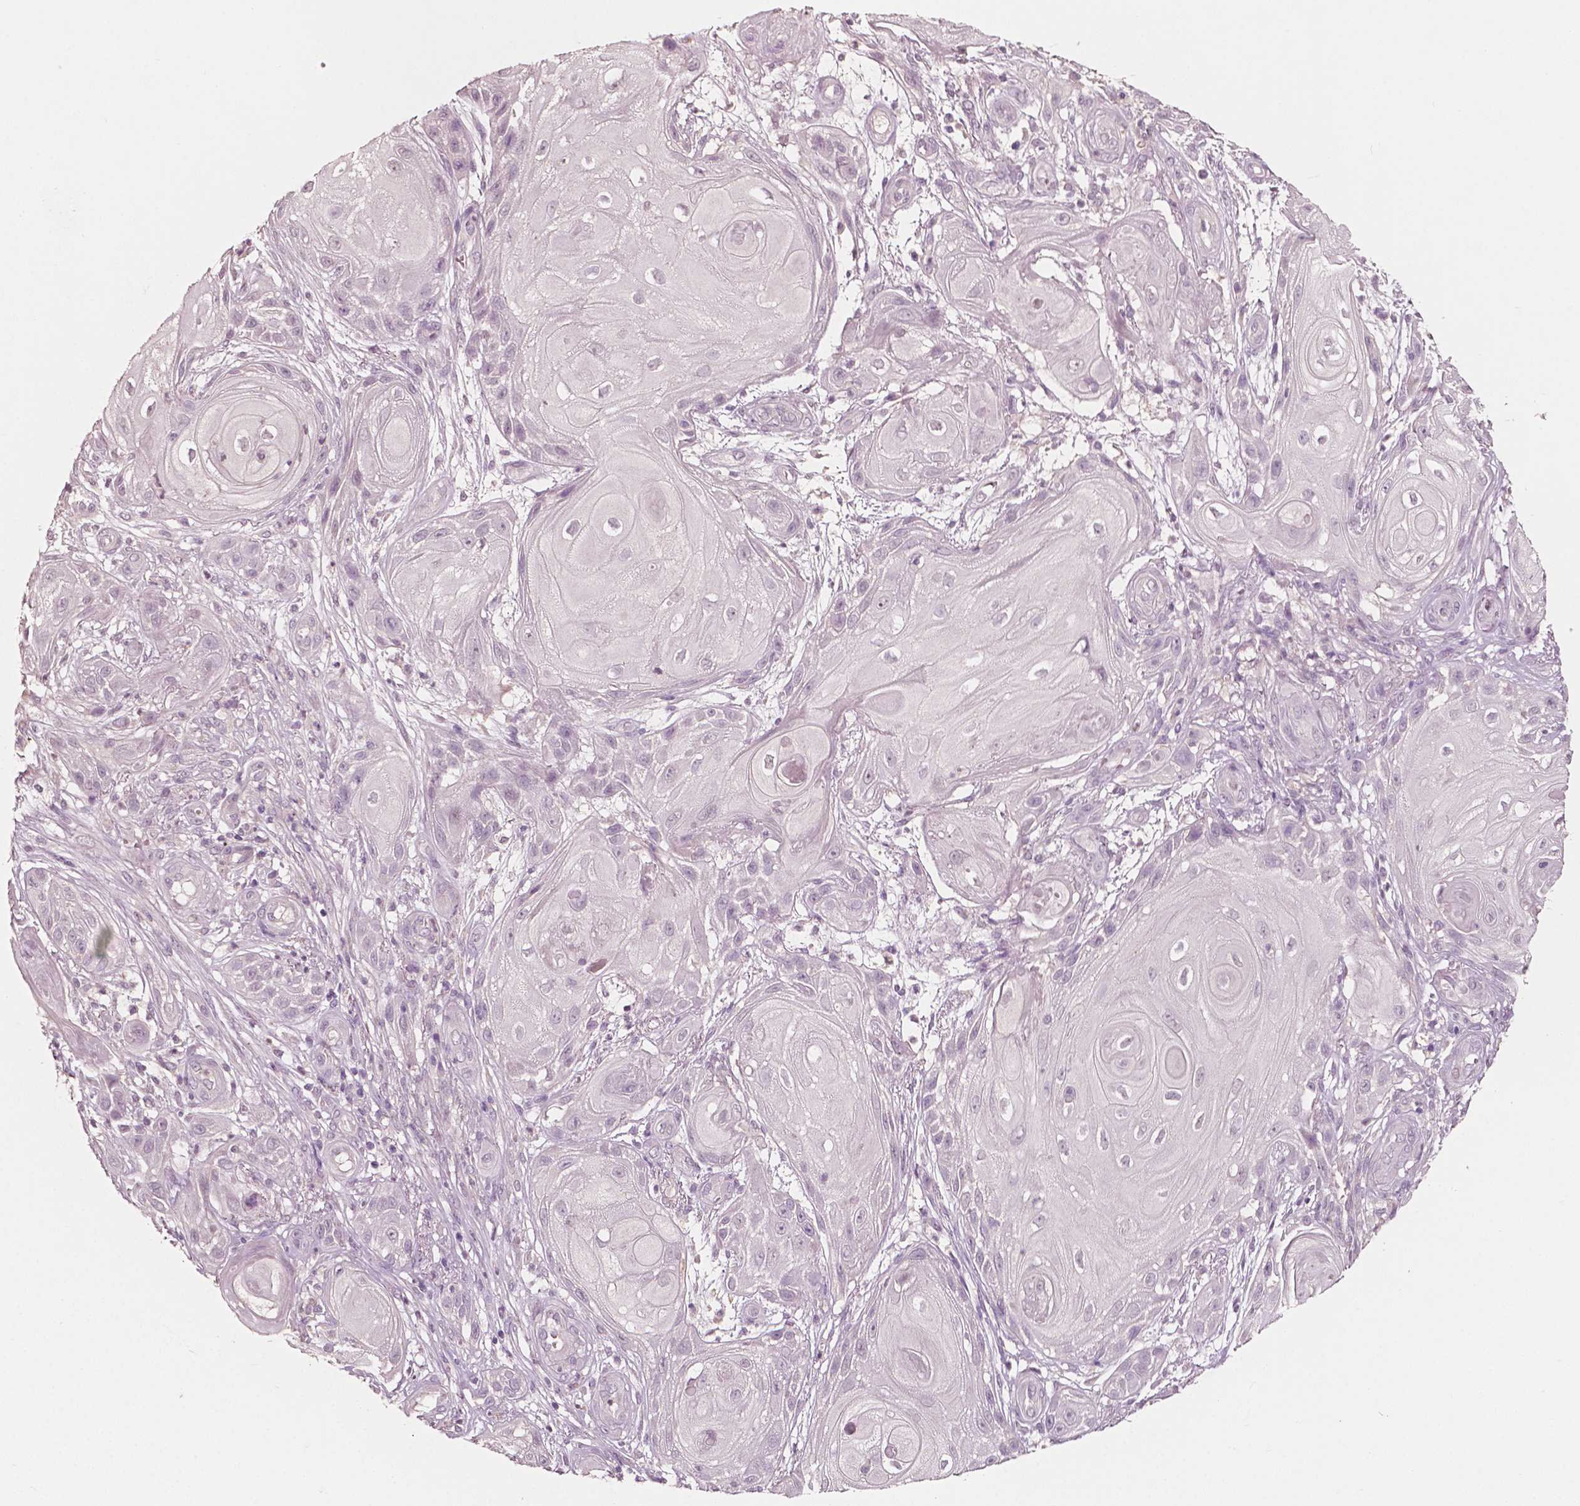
{"staining": {"intensity": "negative", "quantity": "none", "location": "none"}, "tissue": "skin cancer", "cell_type": "Tumor cells", "image_type": "cancer", "snomed": [{"axis": "morphology", "description": "Squamous cell carcinoma, NOS"}, {"axis": "topography", "description": "Skin"}], "caption": "Tumor cells are negative for protein expression in human squamous cell carcinoma (skin).", "gene": "PLA2R1", "patient": {"sex": "male", "age": 62}}